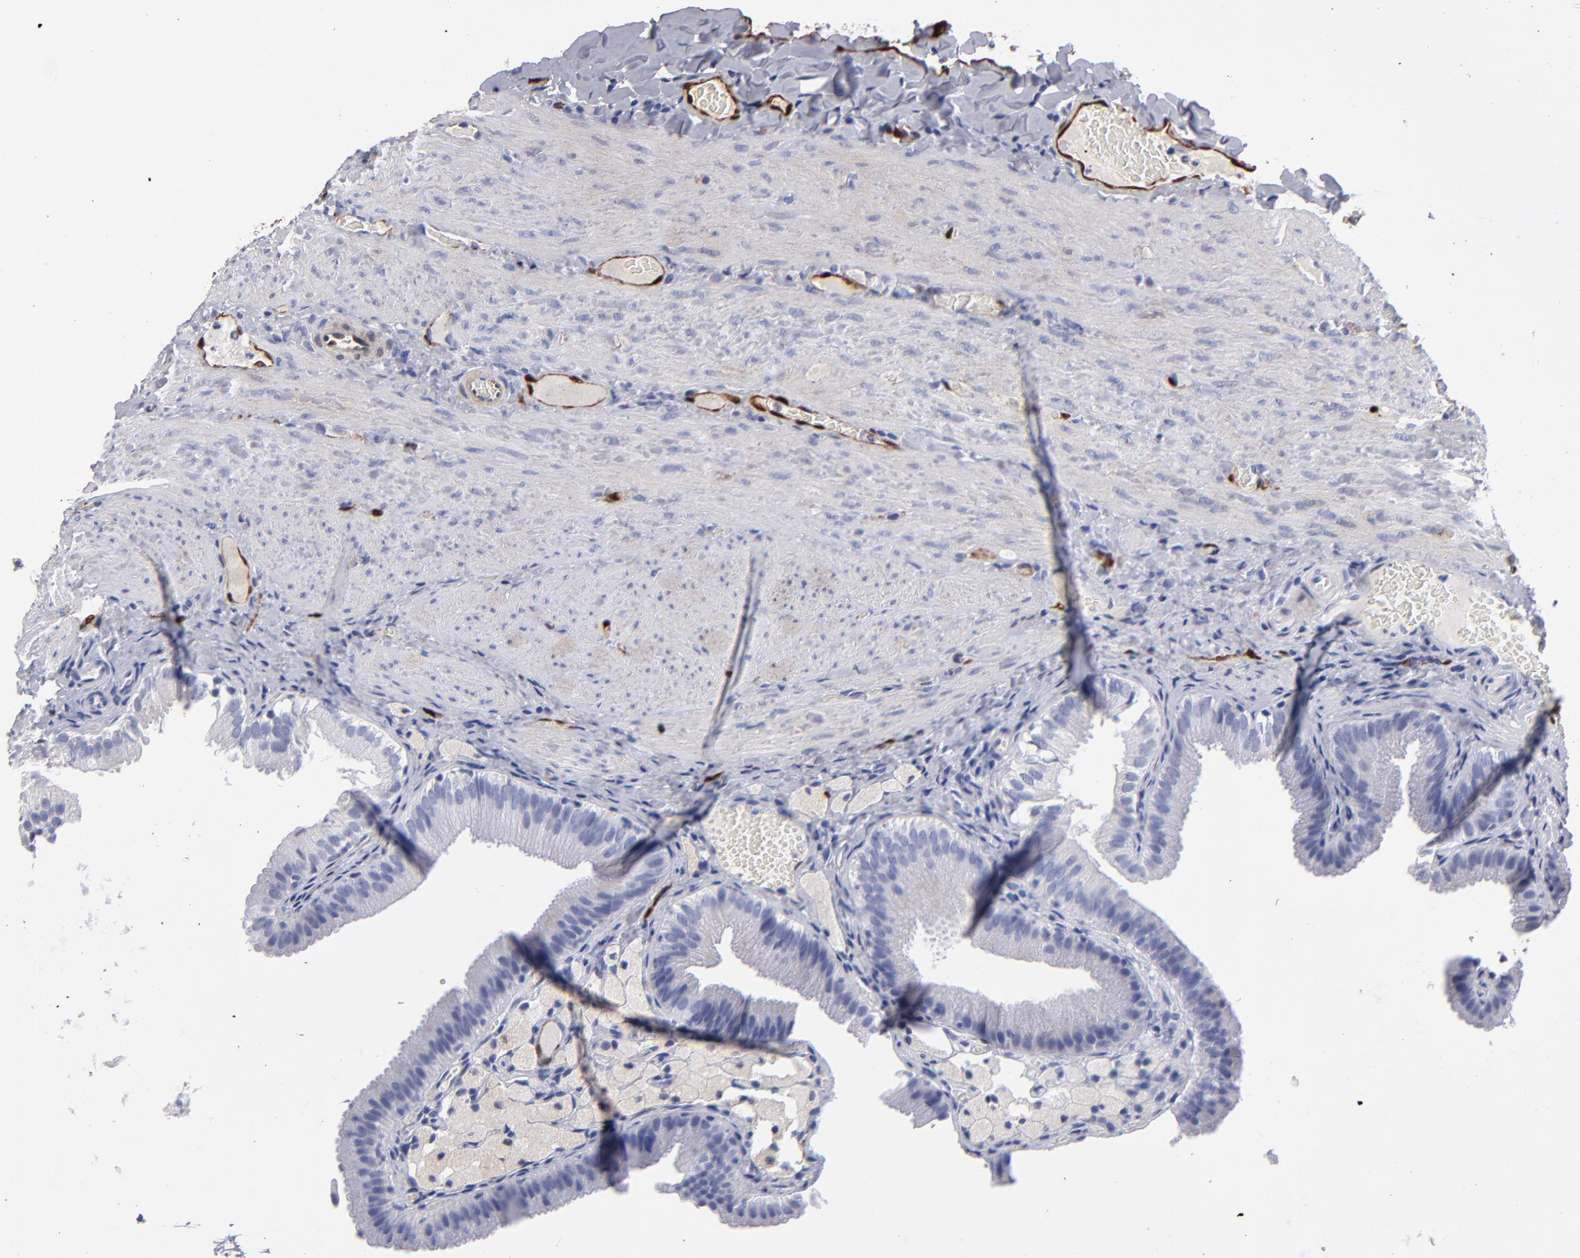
{"staining": {"intensity": "negative", "quantity": "none", "location": "none"}, "tissue": "gallbladder", "cell_type": "Glandular cells", "image_type": "normal", "snomed": [{"axis": "morphology", "description": "Normal tissue, NOS"}, {"axis": "topography", "description": "Gallbladder"}], "caption": "The histopathology image displays no staining of glandular cells in benign gallbladder.", "gene": "FABP4", "patient": {"sex": "female", "age": 24}}